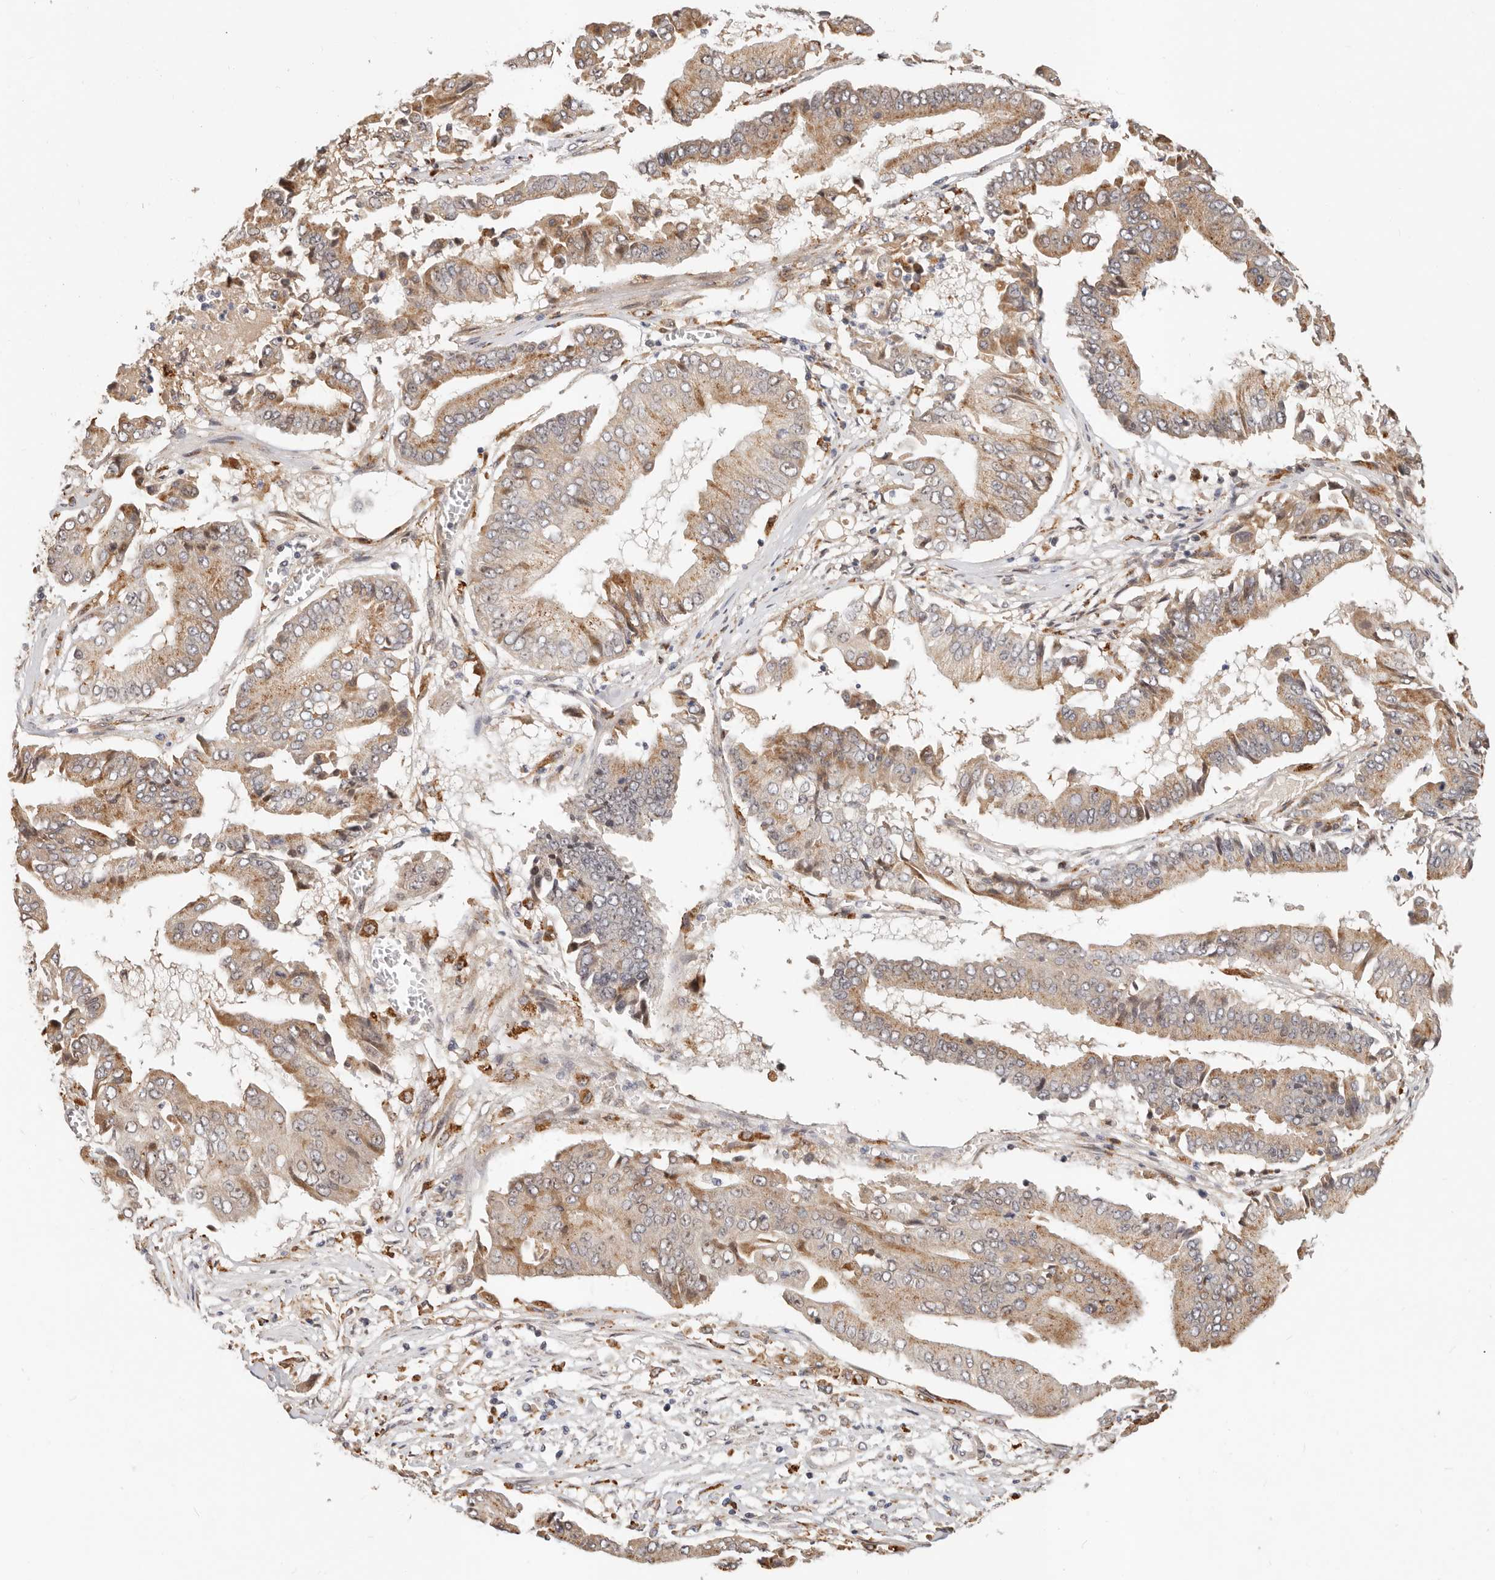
{"staining": {"intensity": "moderate", "quantity": ">75%", "location": "cytoplasmic/membranous"}, "tissue": "pancreatic cancer", "cell_type": "Tumor cells", "image_type": "cancer", "snomed": [{"axis": "morphology", "description": "Adenocarcinoma, NOS"}, {"axis": "topography", "description": "Pancreas"}], "caption": "About >75% of tumor cells in pancreatic cancer (adenocarcinoma) show moderate cytoplasmic/membranous protein staining as visualized by brown immunohistochemical staining.", "gene": "ZRANB1", "patient": {"sex": "female", "age": 77}}